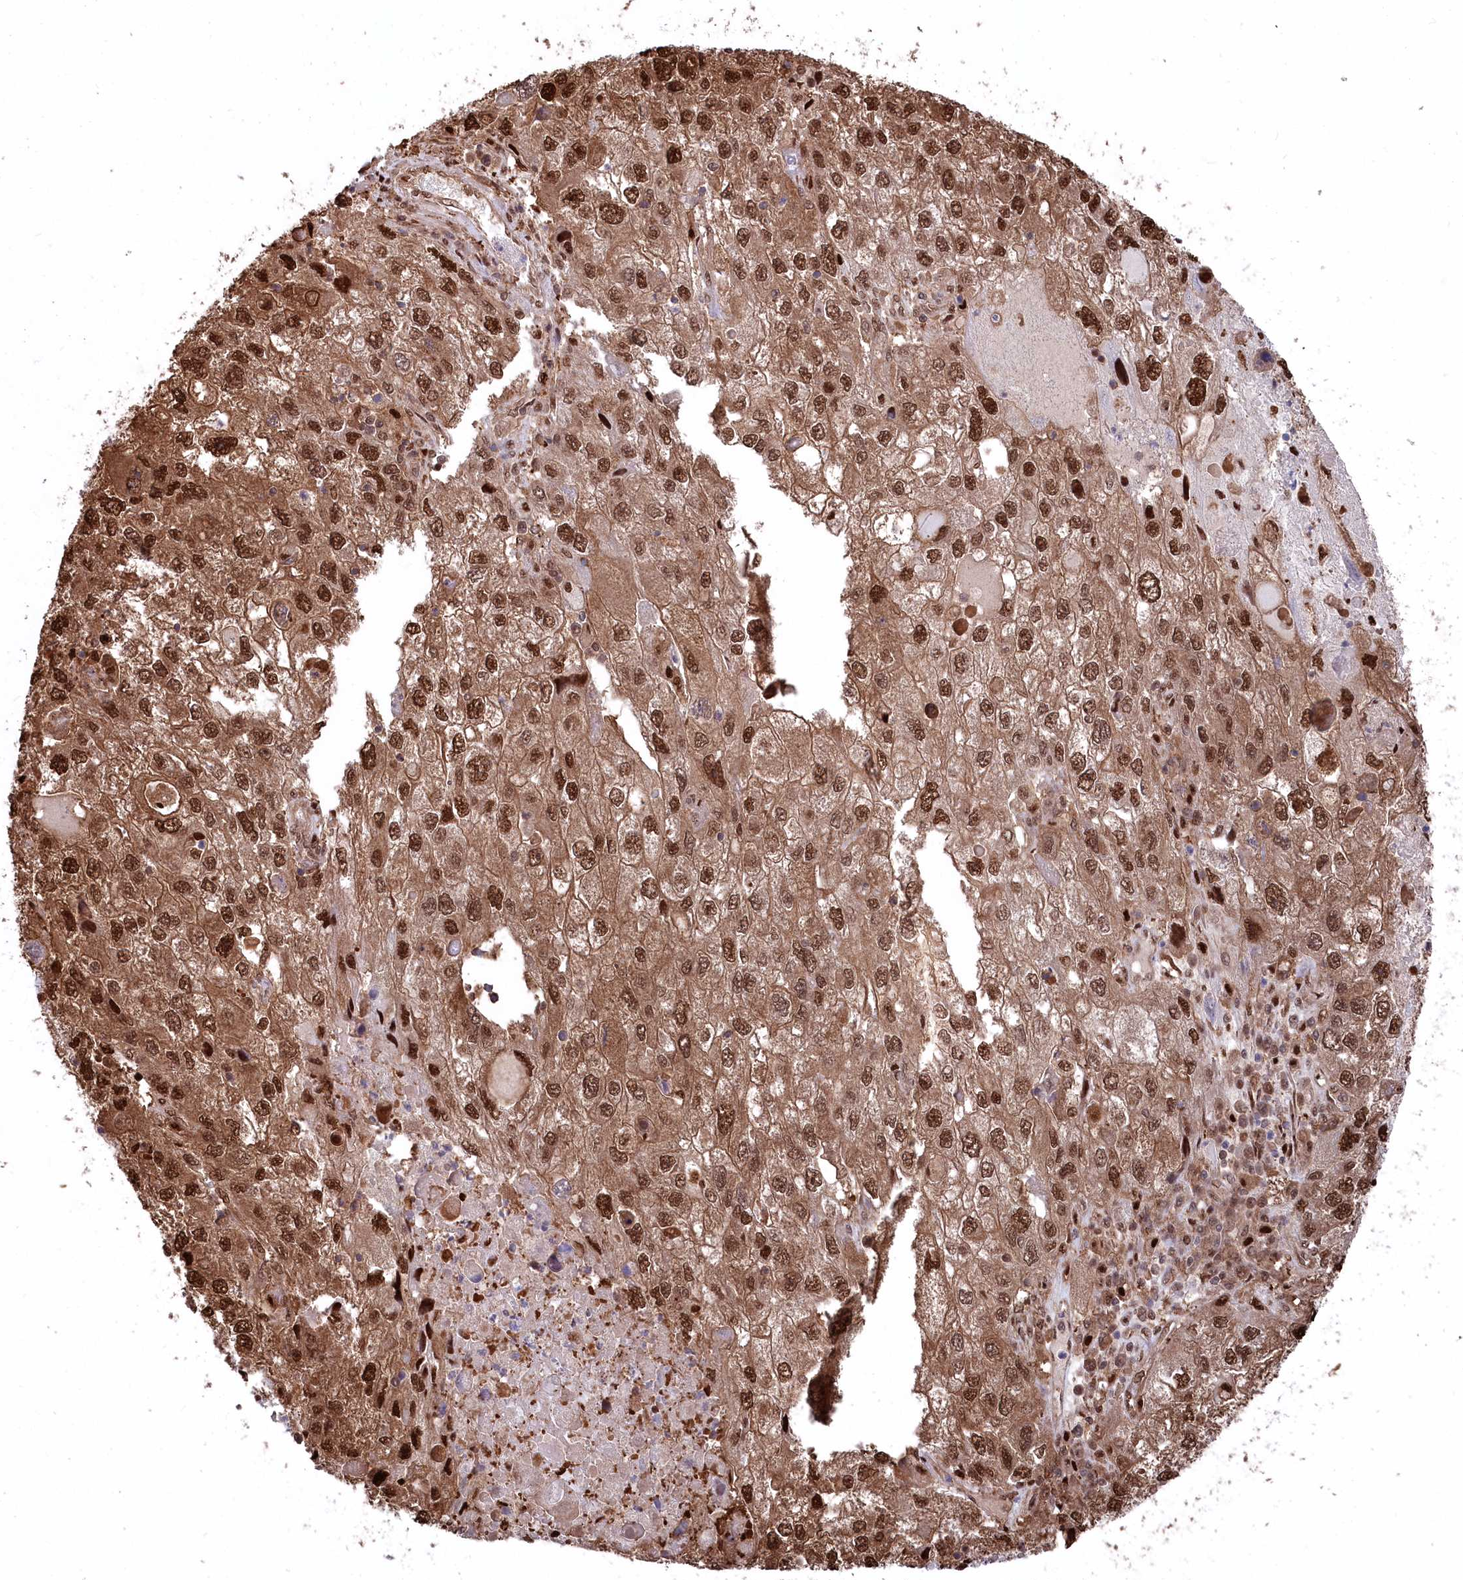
{"staining": {"intensity": "strong", "quantity": ">75%", "location": "cytoplasmic/membranous,nuclear"}, "tissue": "endometrial cancer", "cell_type": "Tumor cells", "image_type": "cancer", "snomed": [{"axis": "morphology", "description": "Adenocarcinoma, NOS"}, {"axis": "topography", "description": "Endometrium"}], "caption": "Immunohistochemistry (DAB (3,3'-diaminobenzidine)) staining of endometrial adenocarcinoma reveals strong cytoplasmic/membranous and nuclear protein staining in approximately >75% of tumor cells. (DAB IHC, brown staining for protein, blue staining for nuclei).", "gene": "PSMA1", "patient": {"sex": "female", "age": 49}}